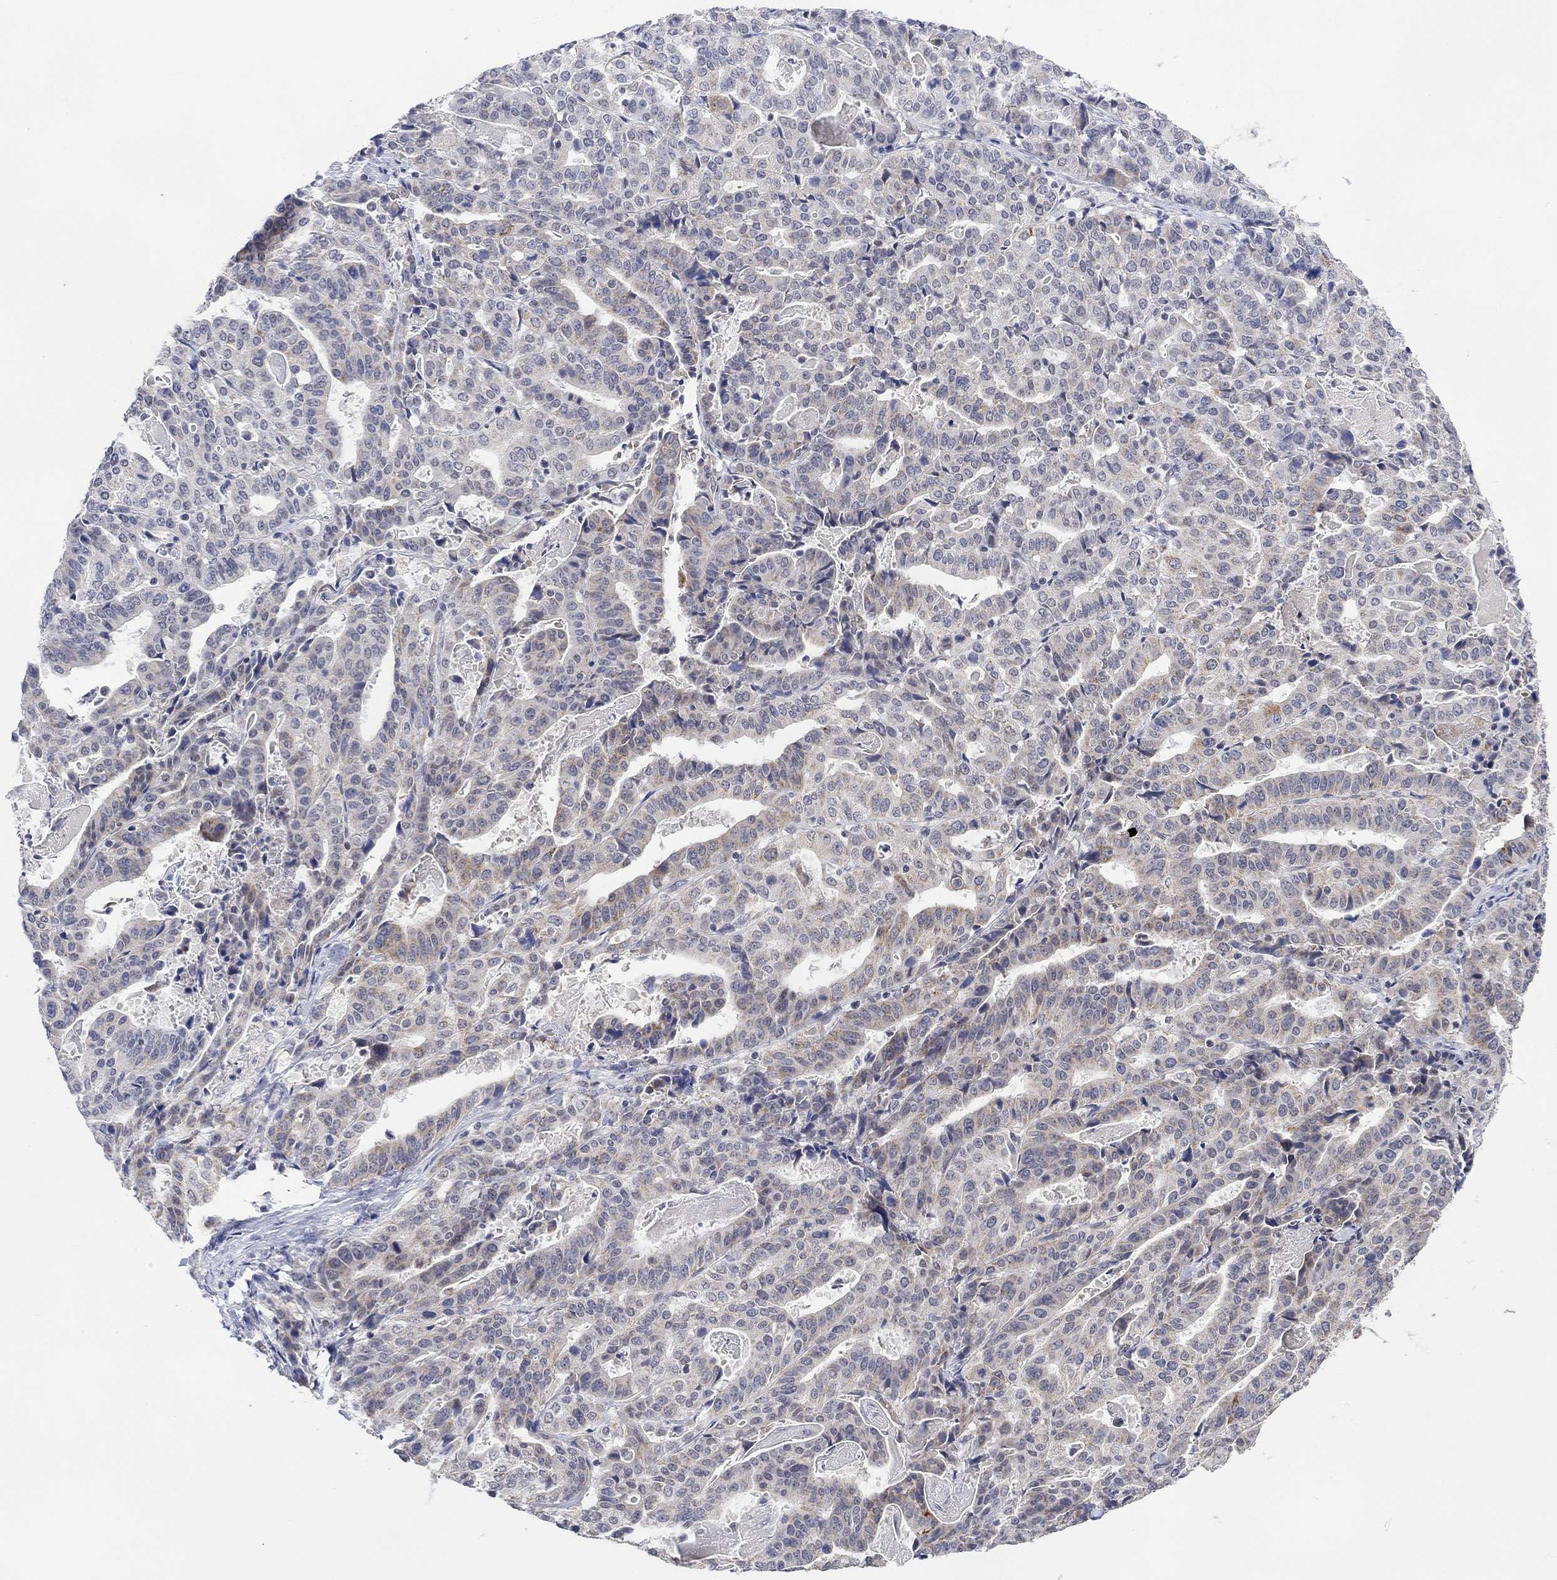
{"staining": {"intensity": "weak", "quantity": "<25%", "location": "cytoplasmic/membranous"}, "tissue": "stomach cancer", "cell_type": "Tumor cells", "image_type": "cancer", "snomed": [{"axis": "morphology", "description": "Adenocarcinoma, NOS"}, {"axis": "topography", "description": "Stomach"}], "caption": "This is a photomicrograph of immunohistochemistry staining of adenocarcinoma (stomach), which shows no positivity in tumor cells. (DAB (3,3'-diaminobenzidine) immunohistochemistry visualized using brightfield microscopy, high magnification).", "gene": "SLC48A1", "patient": {"sex": "male", "age": 48}}